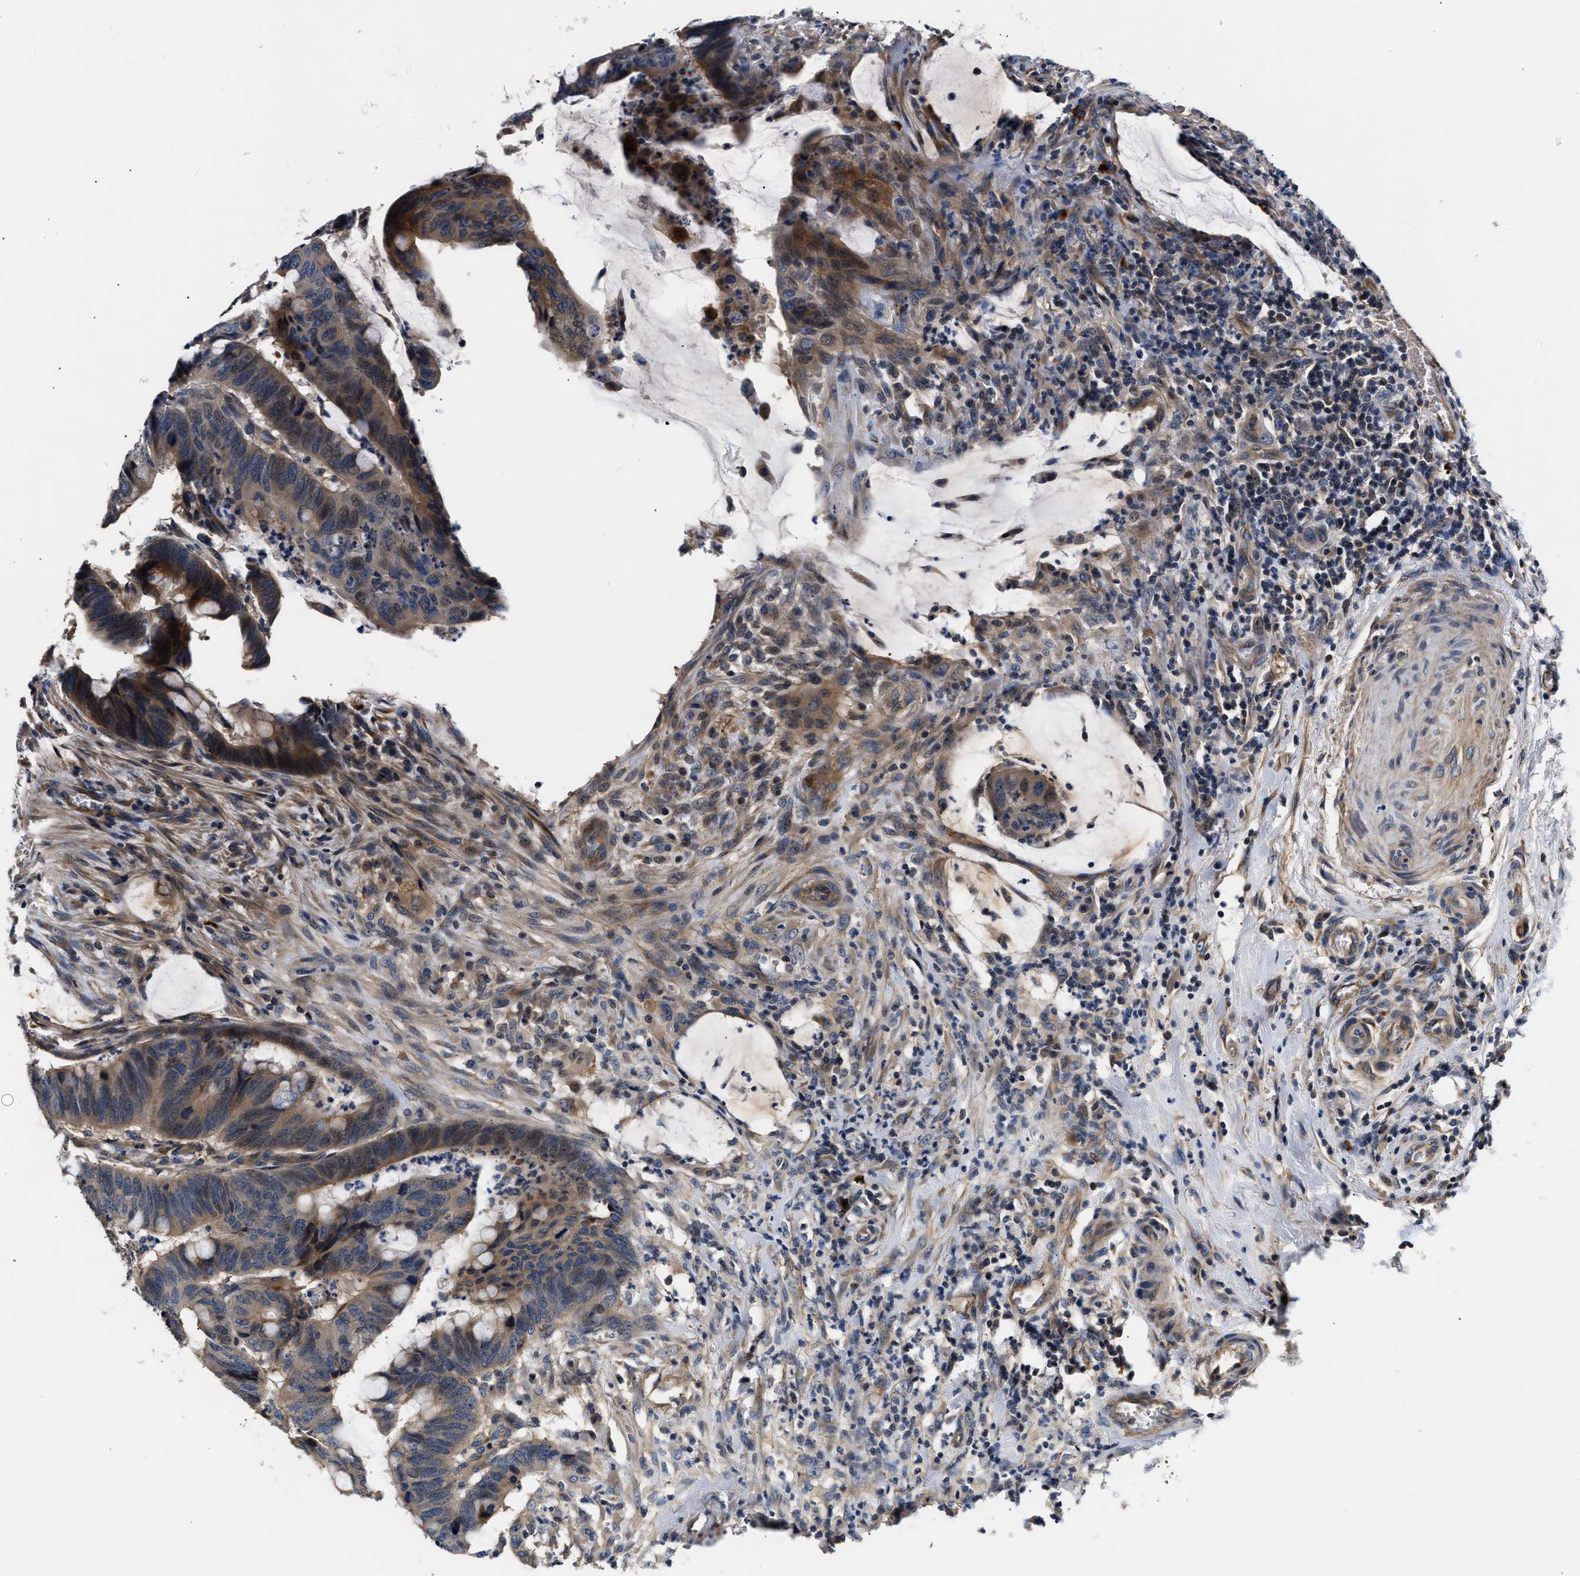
{"staining": {"intensity": "moderate", "quantity": ">75%", "location": "cytoplasmic/membranous"}, "tissue": "colorectal cancer", "cell_type": "Tumor cells", "image_type": "cancer", "snomed": [{"axis": "morphology", "description": "Normal tissue, NOS"}, {"axis": "morphology", "description": "Adenocarcinoma, NOS"}, {"axis": "topography", "description": "Rectum"}, {"axis": "topography", "description": "Peripheral nerve tissue"}], "caption": "High-magnification brightfield microscopy of colorectal adenocarcinoma stained with DAB (3,3'-diaminobenzidine) (brown) and counterstained with hematoxylin (blue). tumor cells exhibit moderate cytoplasmic/membranous expression is present in approximately>75% of cells.", "gene": "TEX2", "patient": {"sex": "male", "age": 92}}